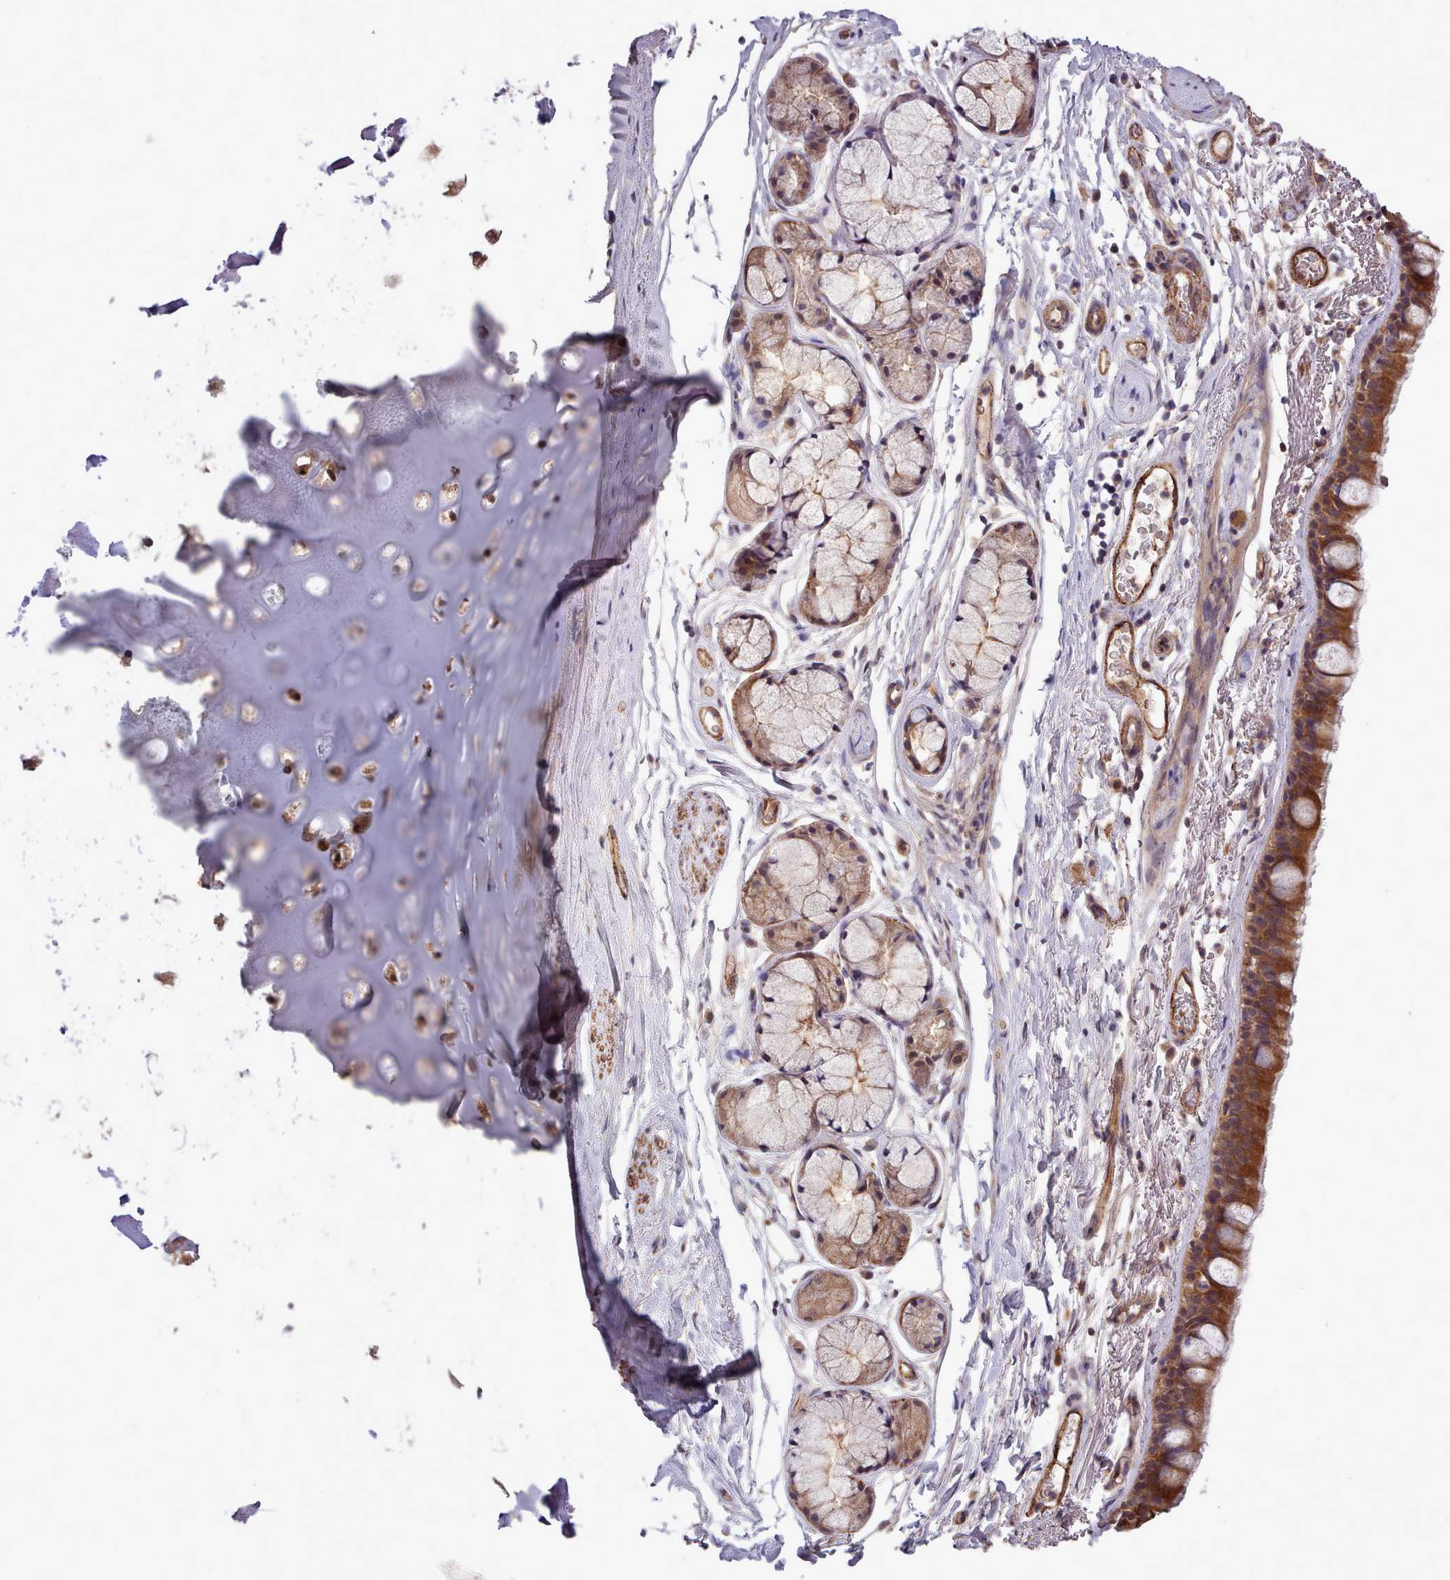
{"staining": {"intensity": "weak", "quantity": ">75%", "location": "cytoplasmic/membranous"}, "tissue": "adipose tissue", "cell_type": "Adipocytes", "image_type": "normal", "snomed": [{"axis": "morphology", "description": "Normal tissue, NOS"}, {"axis": "topography", "description": "Lymph node"}, {"axis": "topography", "description": "Bronchus"}], "caption": "Adipocytes reveal low levels of weak cytoplasmic/membranous expression in approximately >75% of cells in normal adipose tissue.", "gene": "STUB1", "patient": {"sex": "male", "age": 63}}